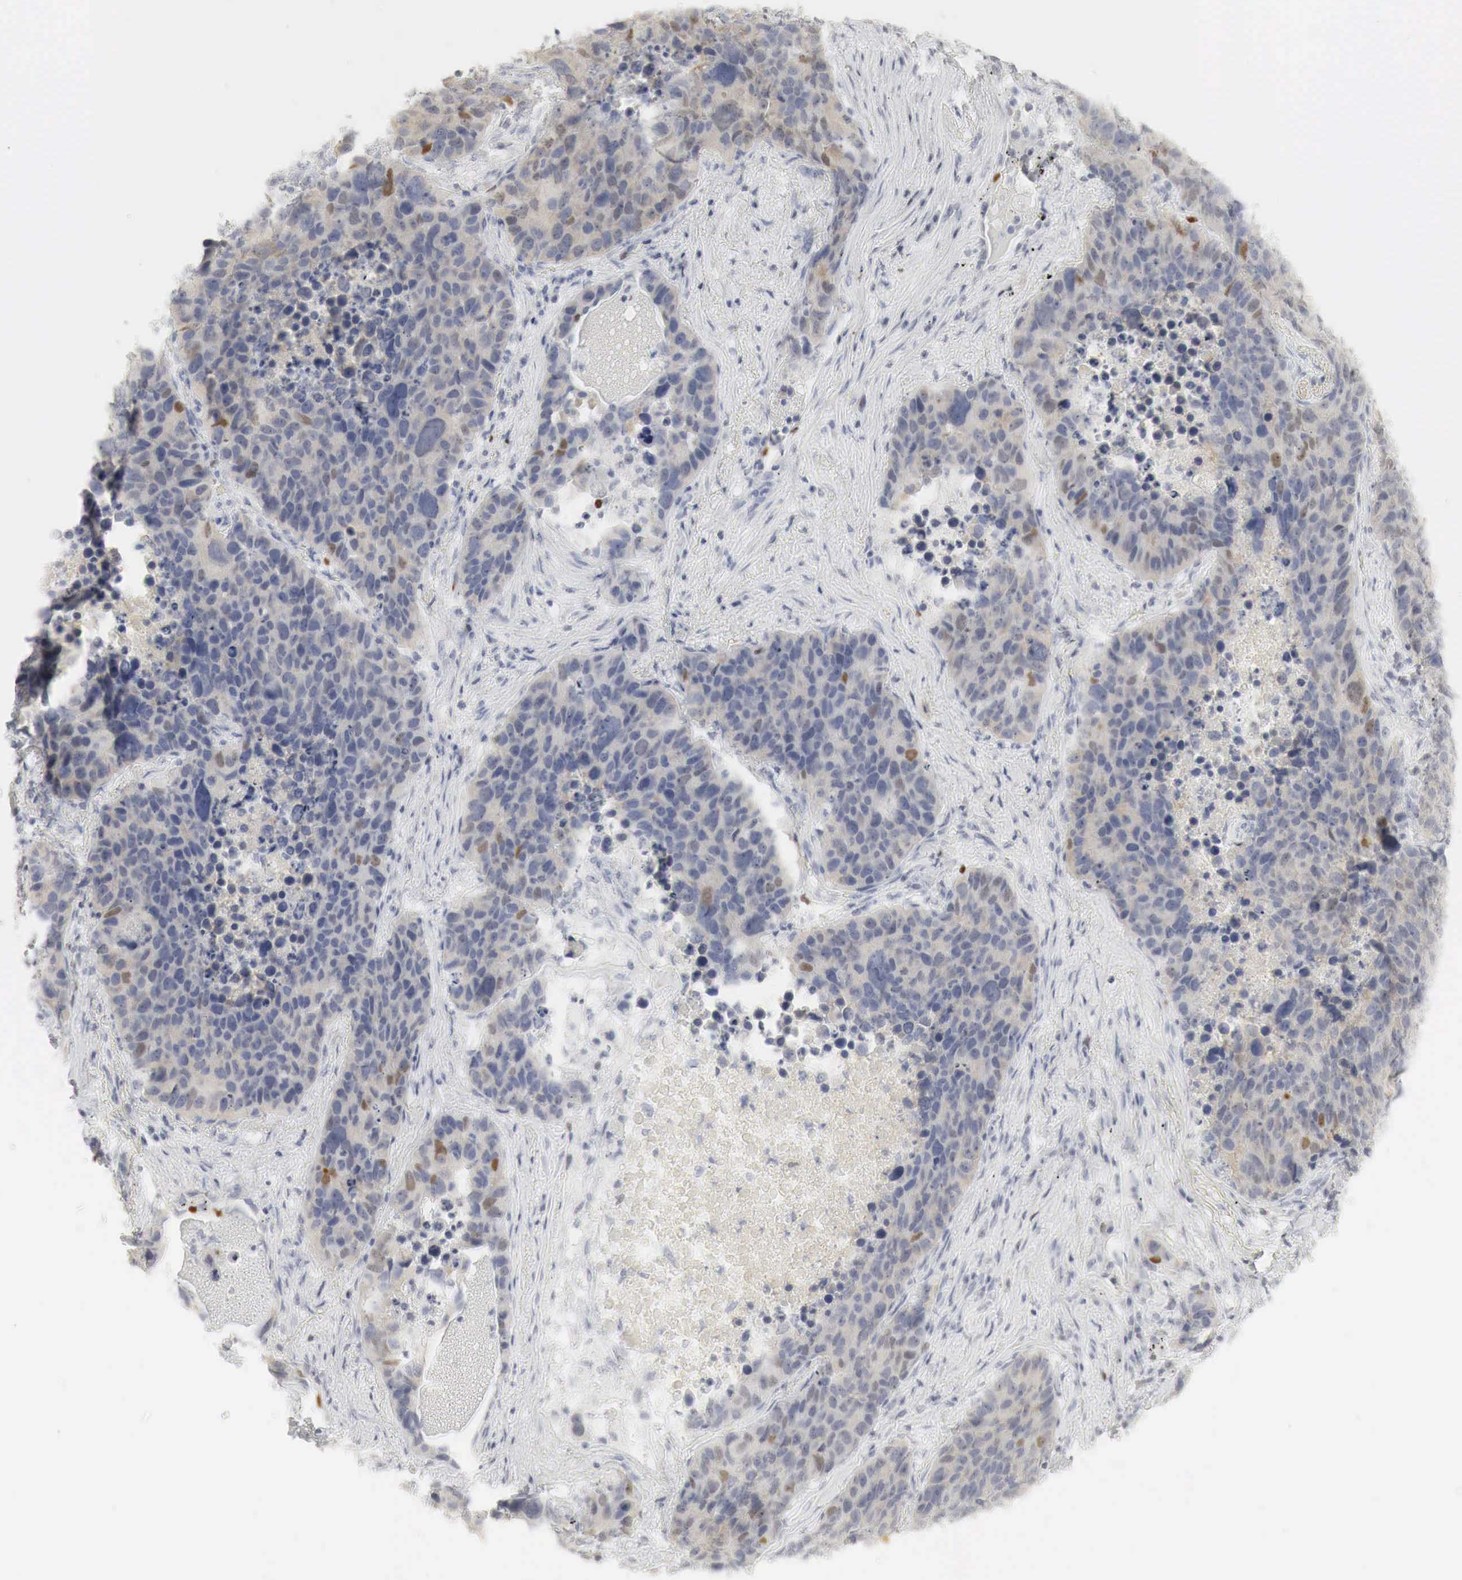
{"staining": {"intensity": "weak", "quantity": "<25%", "location": "cytoplasmic/membranous,nuclear"}, "tissue": "lung cancer", "cell_type": "Tumor cells", "image_type": "cancer", "snomed": [{"axis": "morphology", "description": "Carcinoid, malignant, NOS"}, {"axis": "topography", "description": "Lung"}], "caption": "An image of human lung cancer is negative for staining in tumor cells. (IHC, brightfield microscopy, high magnification).", "gene": "TP63", "patient": {"sex": "male", "age": 60}}